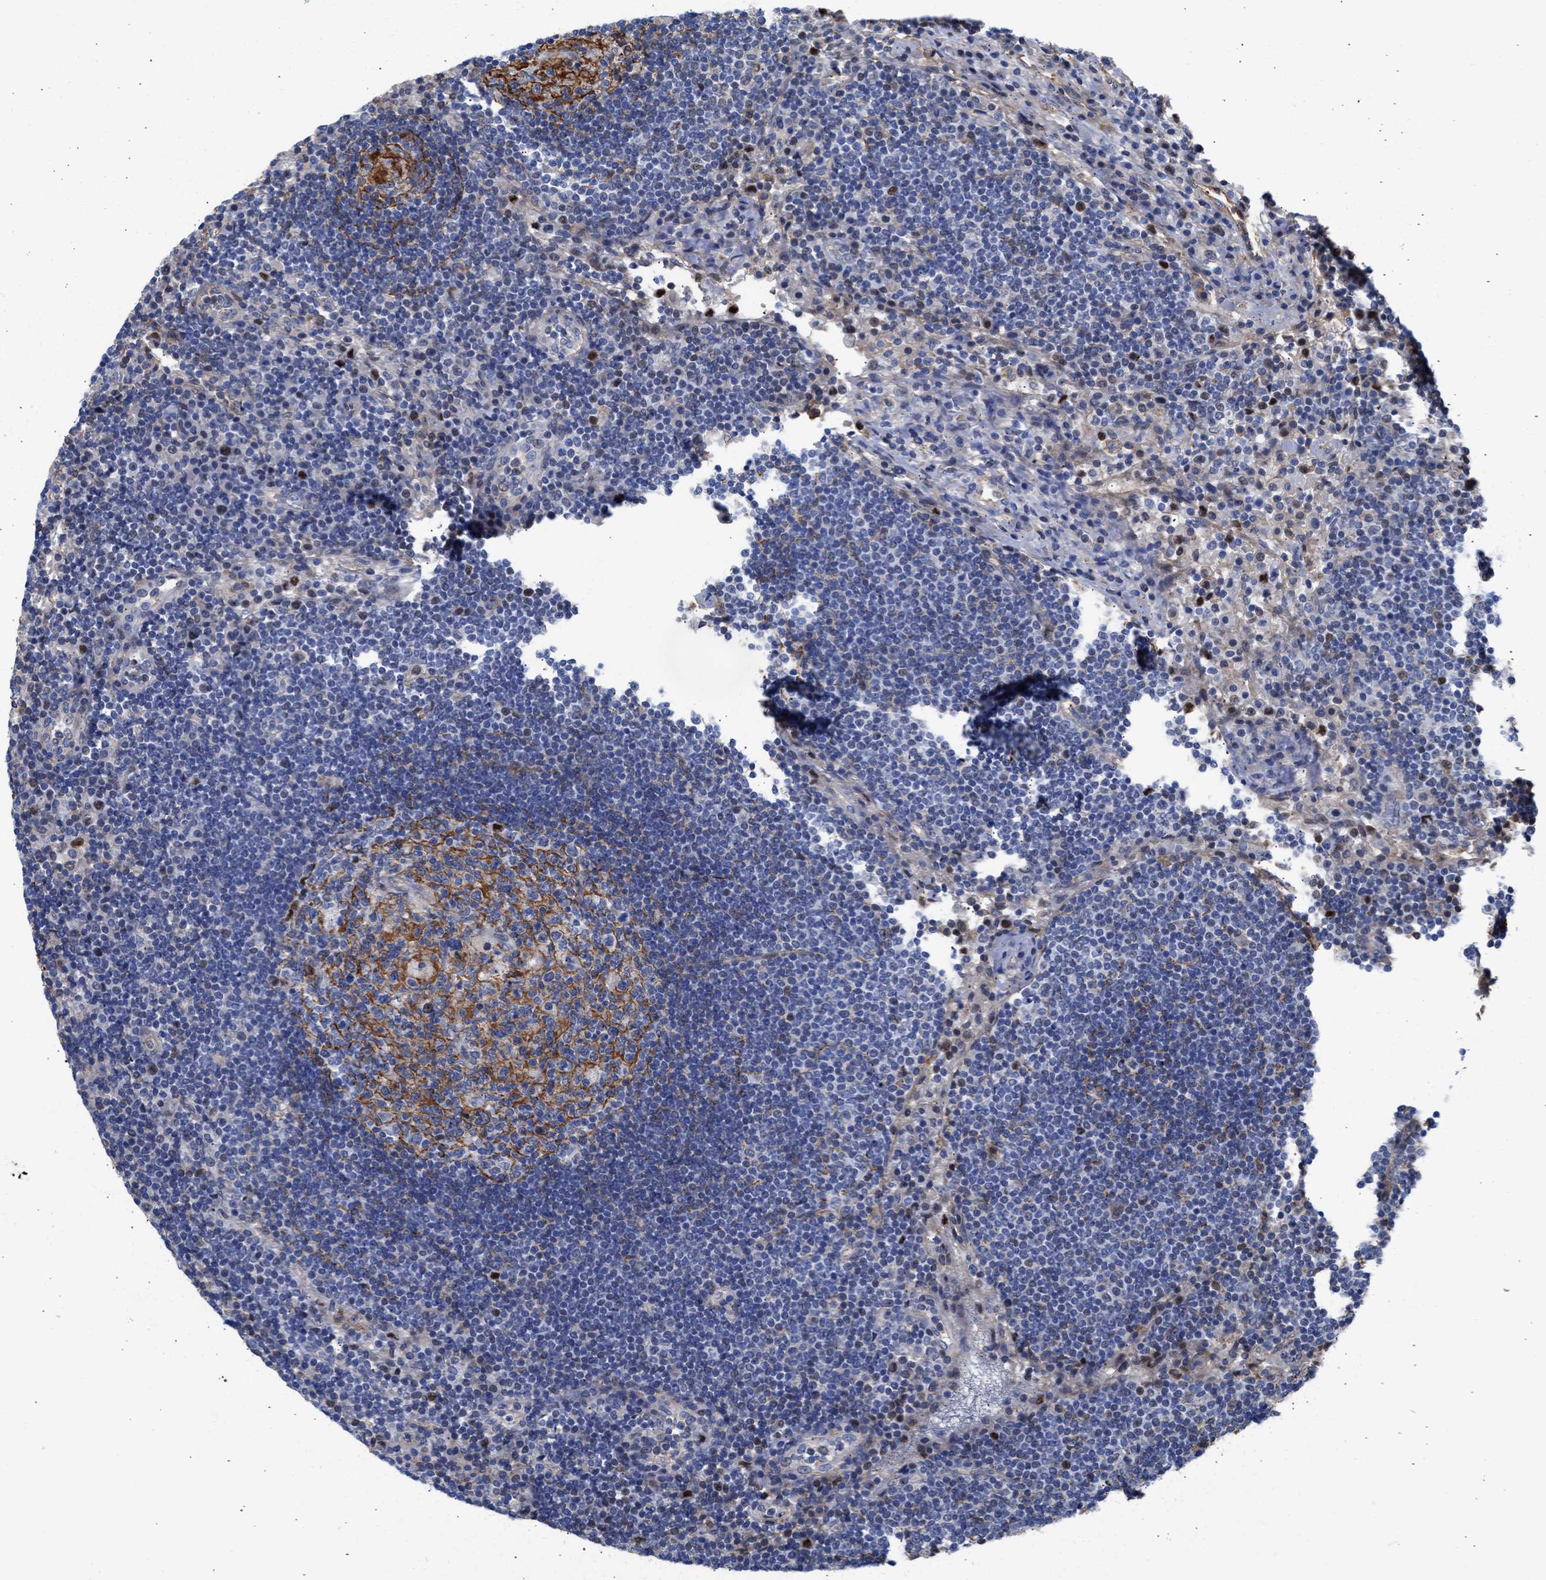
{"staining": {"intensity": "moderate", "quantity": ">75%", "location": "cytoplasmic/membranous"}, "tissue": "lymph node", "cell_type": "Germinal center cells", "image_type": "normal", "snomed": [{"axis": "morphology", "description": "Normal tissue, NOS"}, {"axis": "topography", "description": "Lymph node"}], "caption": "Protein expression analysis of unremarkable human lymph node reveals moderate cytoplasmic/membranous staining in about >75% of germinal center cells. The staining was performed using DAB (3,3'-diaminobenzidine) to visualize the protein expression in brown, while the nuclei were stained in blue with hematoxylin (Magnification: 20x).", "gene": "MAS1L", "patient": {"sex": "female", "age": 53}}